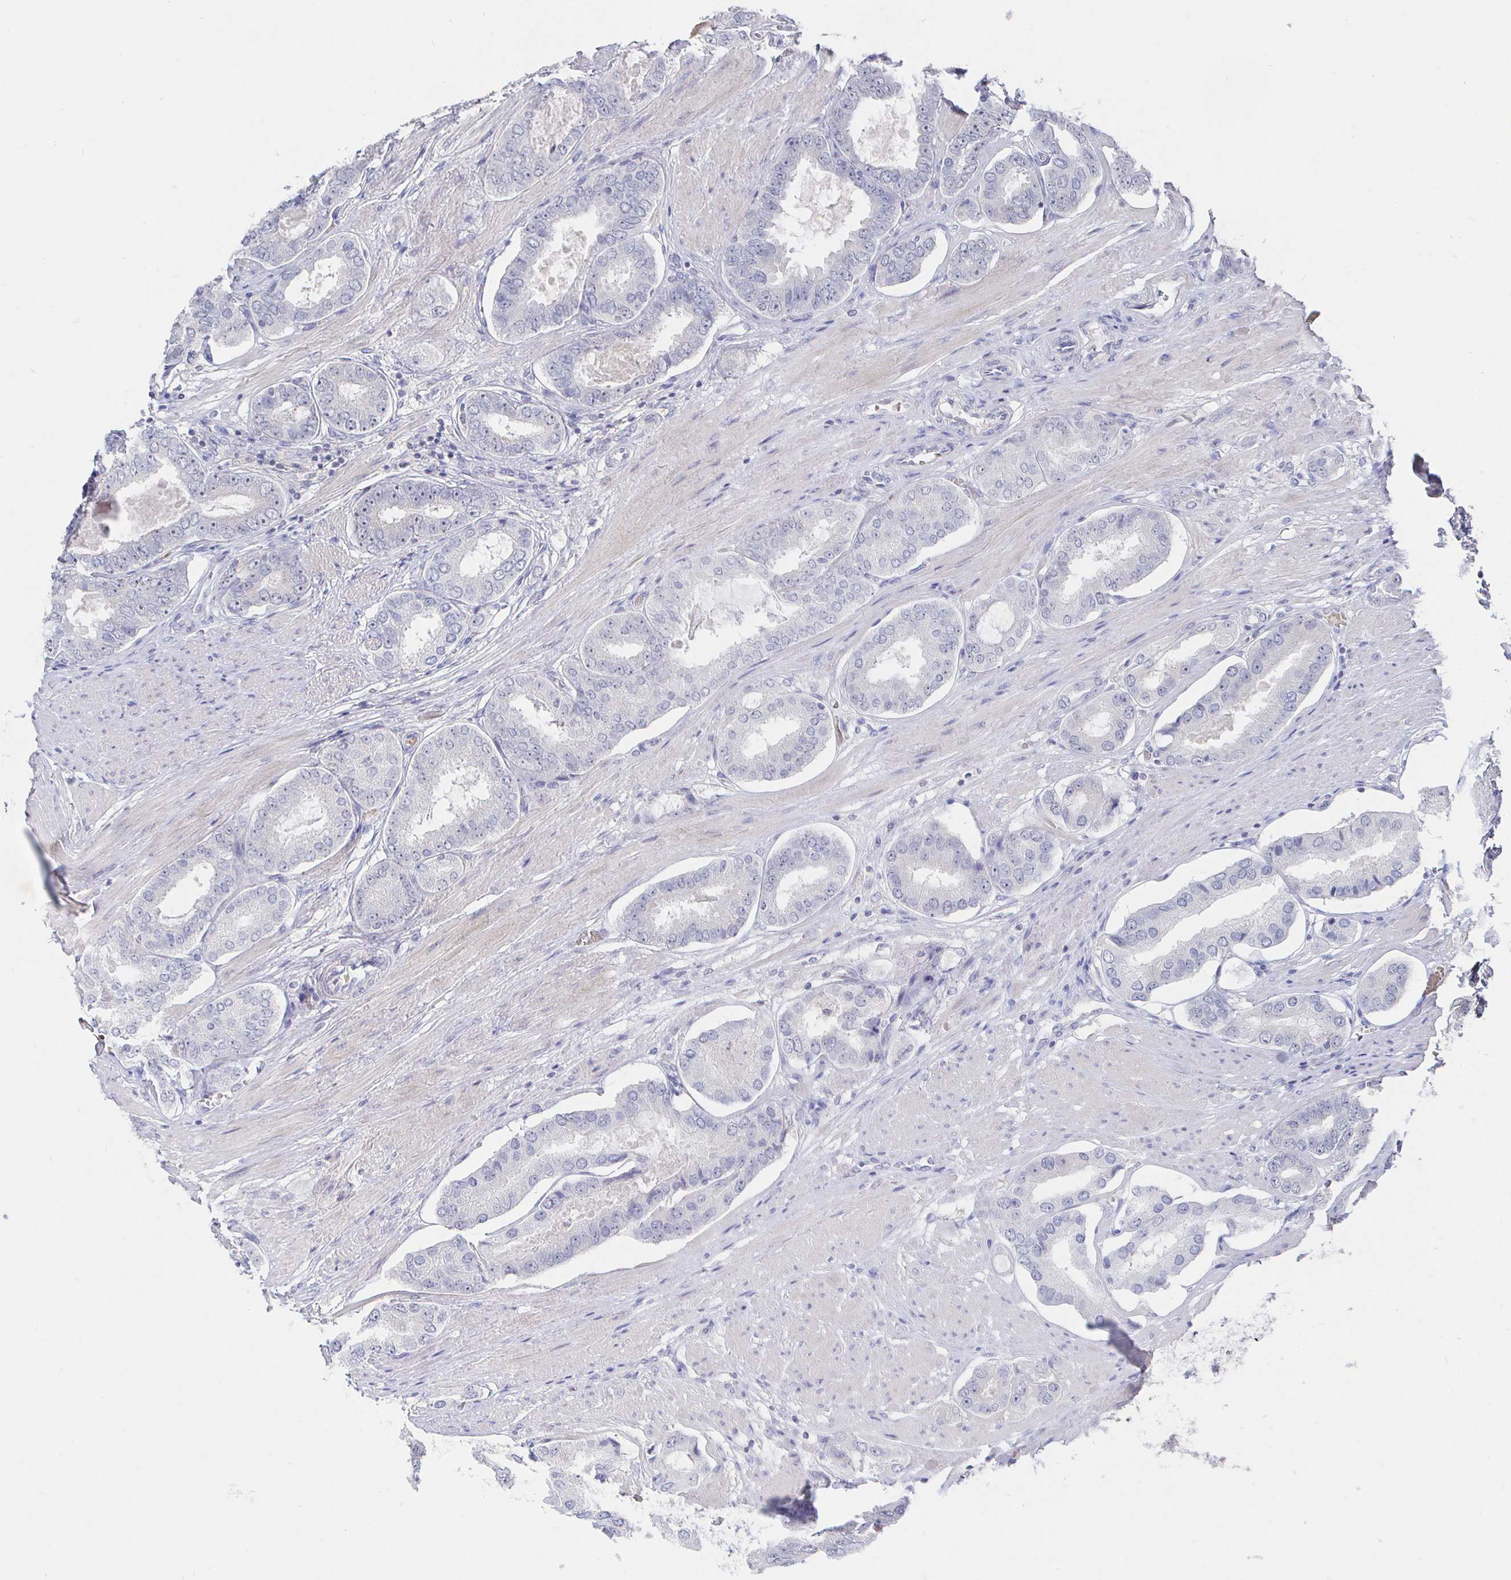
{"staining": {"intensity": "negative", "quantity": "none", "location": "none"}, "tissue": "prostate cancer", "cell_type": "Tumor cells", "image_type": "cancer", "snomed": [{"axis": "morphology", "description": "Adenocarcinoma, High grade"}, {"axis": "topography", "description": "Prostate"}], "caption": "Protein analysis of prostate cancer shows no significant expression in tumor cells.", "gene": "LRRC23", "patient": {"sex": "male", "age": 63}}